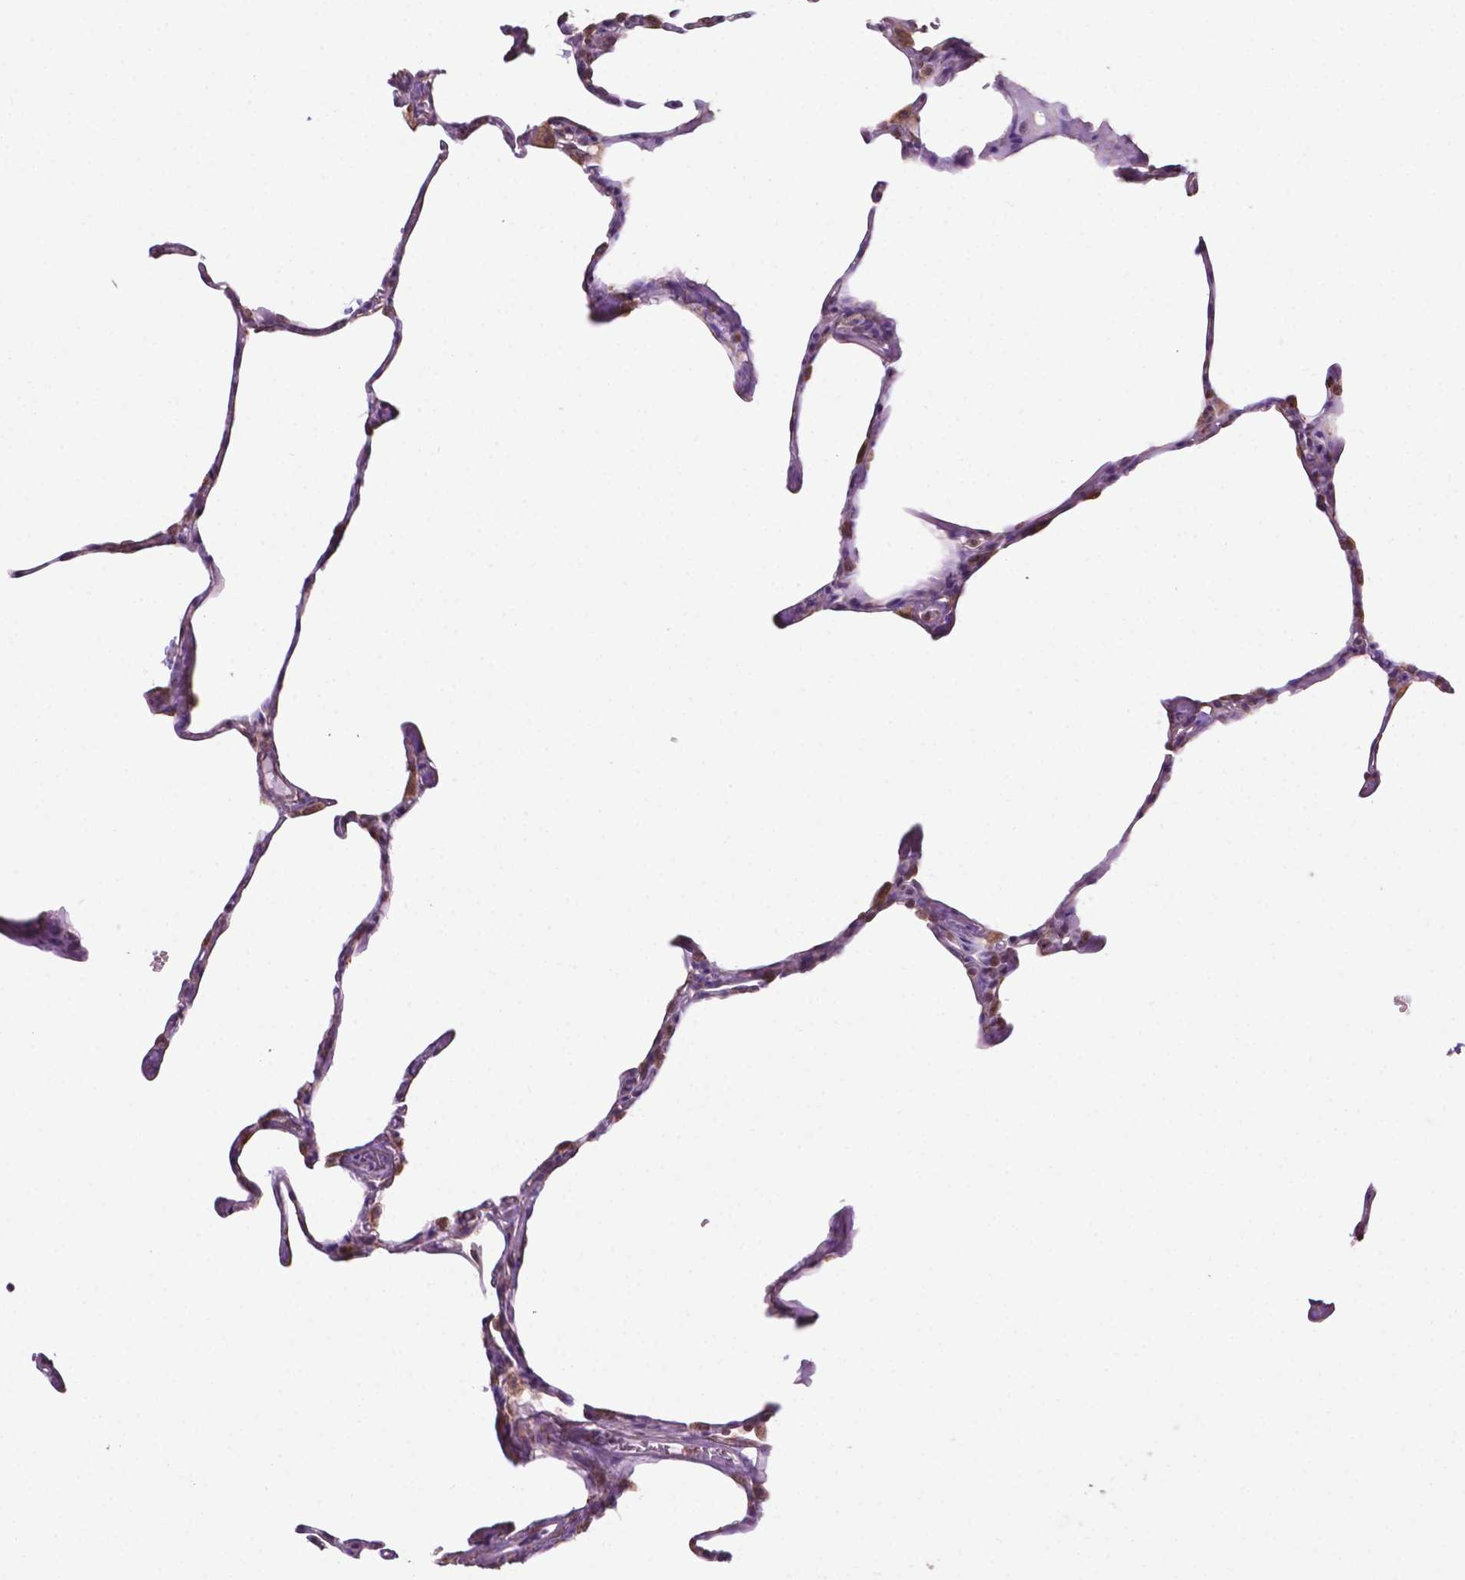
{"staining": {"intensity": "weak", "quantity": "25%-75%", "location": "cytoplasmic/membranous"}, "tissue": "lung", "cell_type": "Alveolar cells", "image_type": "normal", "snomed": [{"axis": "morphology", "description": "Normal tissue, NOS"}, {"axis": "topography", "description": "Lung"}], "caption": "DAB (3,3'-diaminobenzidine) immunohistochemical staining of benign human lung exhibits weak cytoplasmic/membranous protein expression in approximately 25%-75% of alveolar cells.", "gene": "RPL29", "patient": {"sex": "male", "age": 65}}